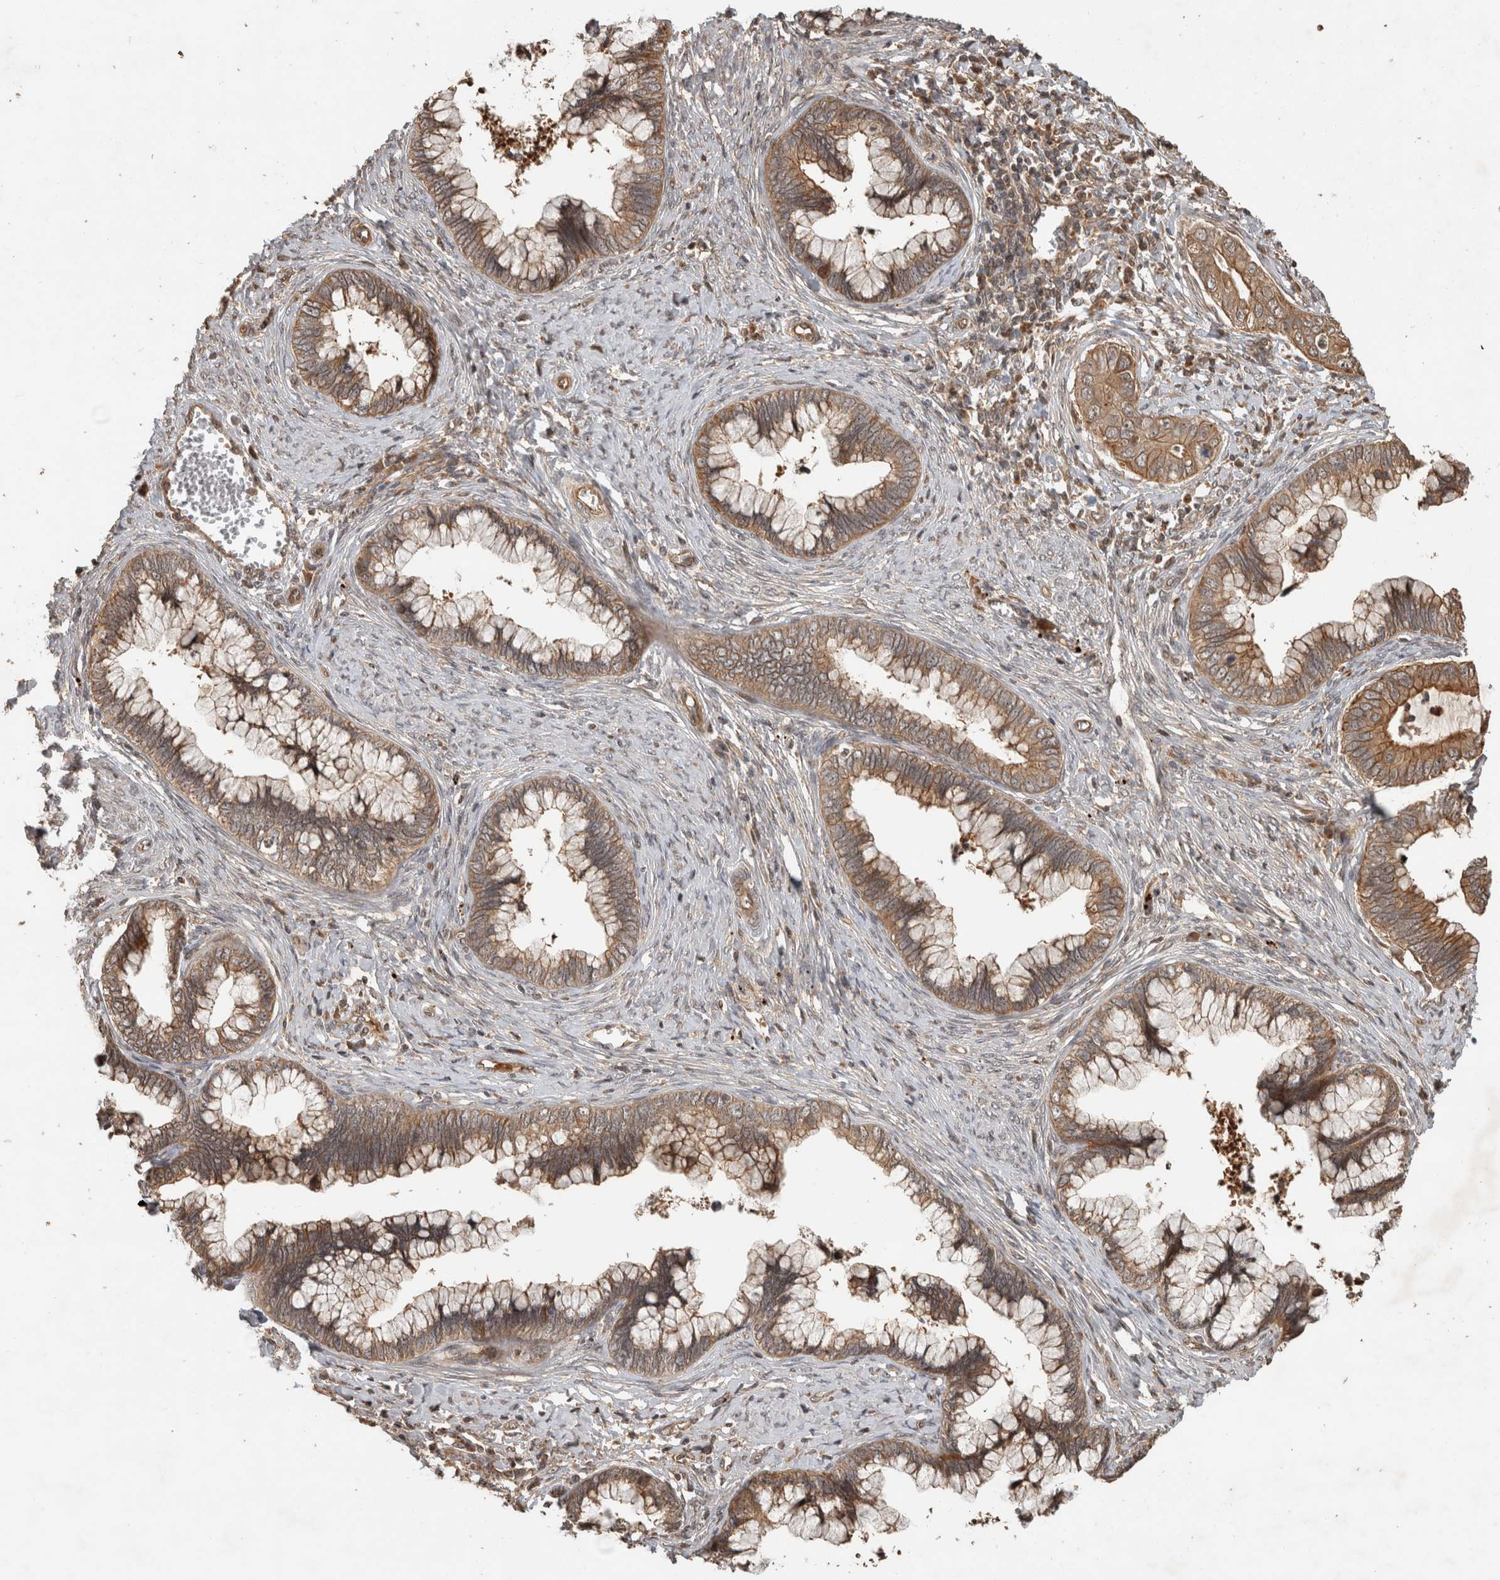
{"staining": {"intensity": "moderate", "quantity": ">75%", "location": "cytoplasmic/membranous"}, "tissue": "cervical cancer", "cell_type": "Tumor cells", "image_type": "cancer", "snomed": [{"axis": "morphology", "description": "Adenocarcinoma, NOS"}, {"axis": "topography", "description": "Cervix"}], "caption": "Immunohistochemical staining of cervical cancer (adenocarcinoma) demonstrates medium levels of moderate cytoplasmic/membranous protein expression in about >75% of tumor cells.", "gene": "PITPNC1", "patient": {"sex": "female", "age": 44}}